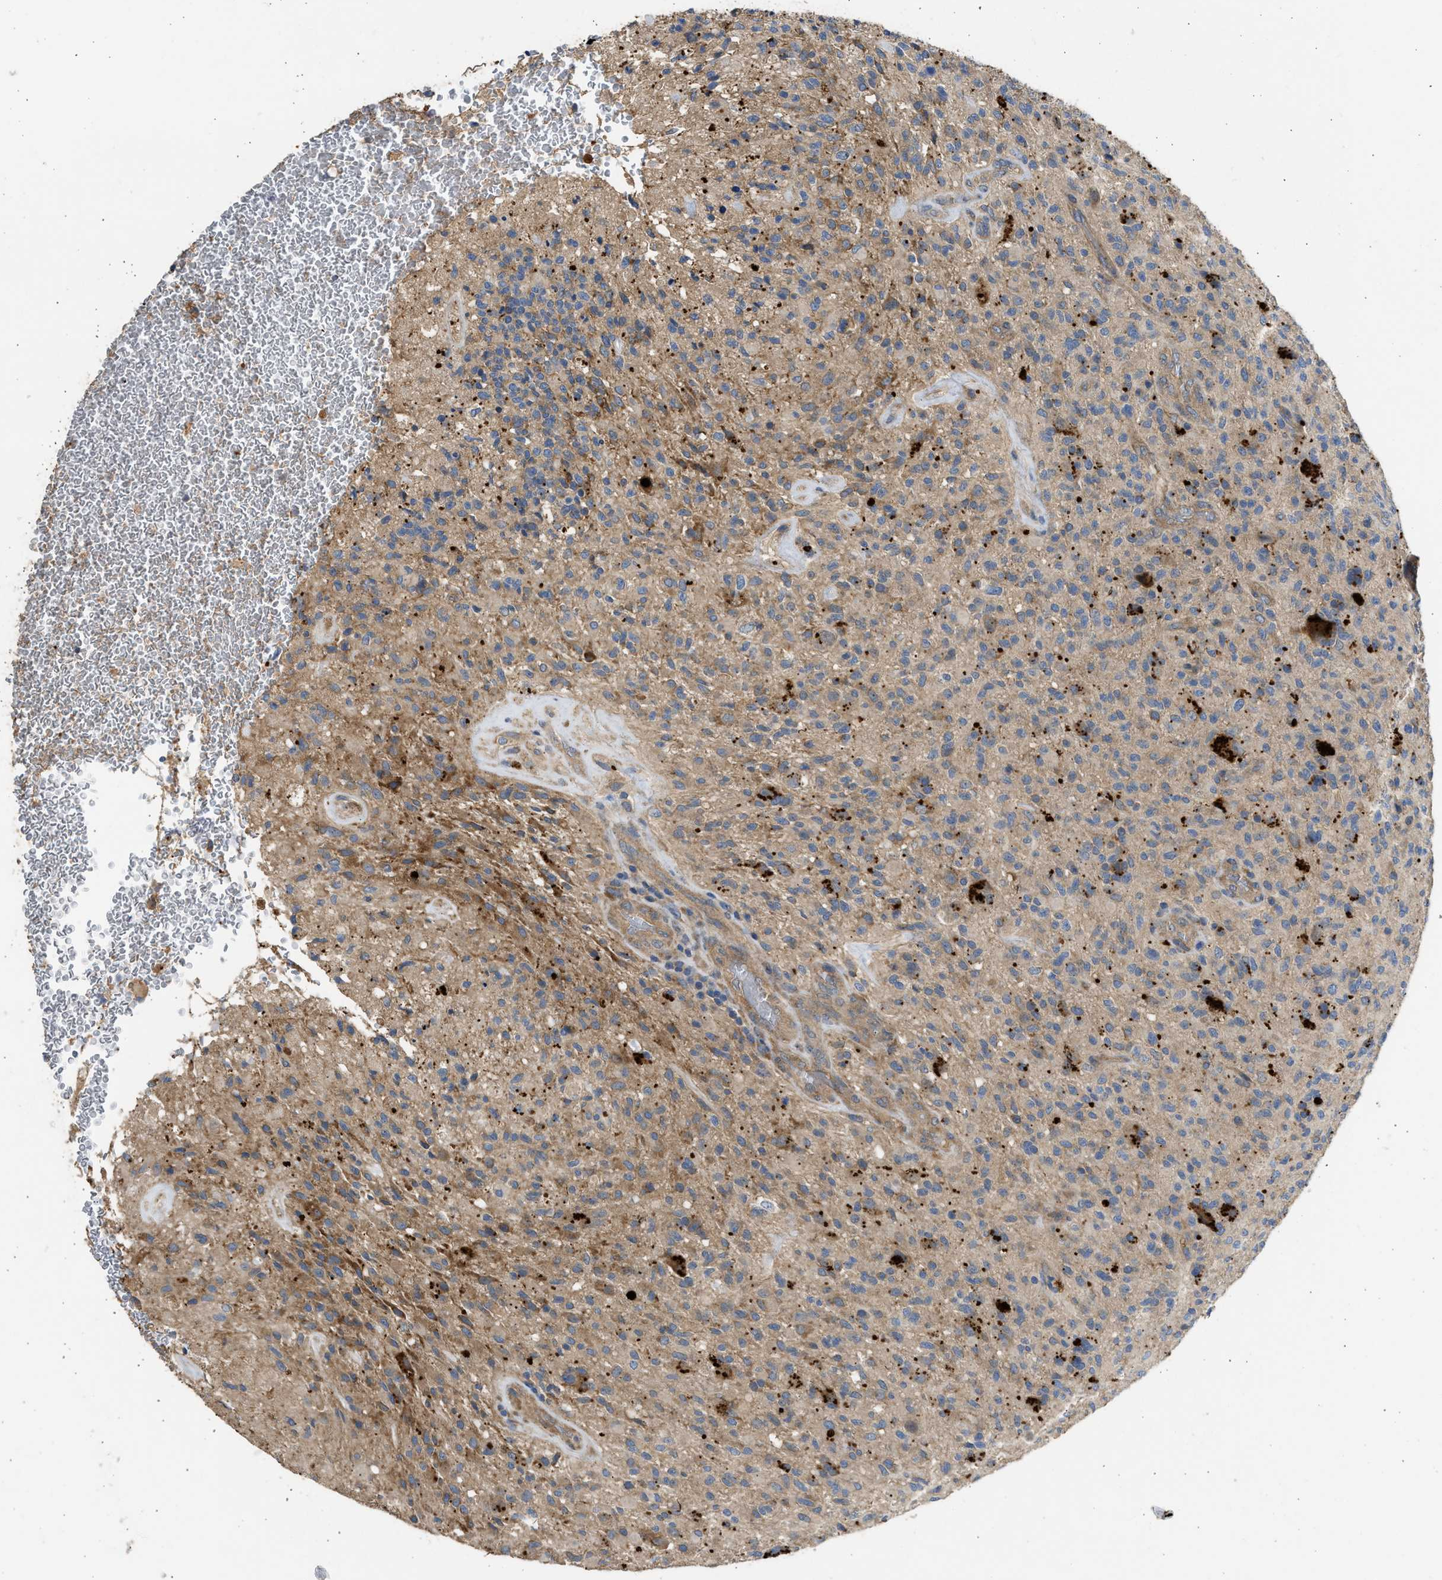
{"staining": {"intensity": "moderate", "quantity": "25%-75%", "location": "cytoplasmic/membranous"}, "tissue": "glioma", "cell_type": "Tumor cells", "image_type": "cancer", "snomed": [{"axis": "morphology", "description": "Glioma, malignant, High grade"}, {"axis": "topography", "description": "Brain"}], "caption": "A brown stain labels moderate cytoplasmic/membranous expression of a protein in human glioma tumor cells.", "gene": "CSRNP2", "patient": {"sex": "male", "age": 71}}